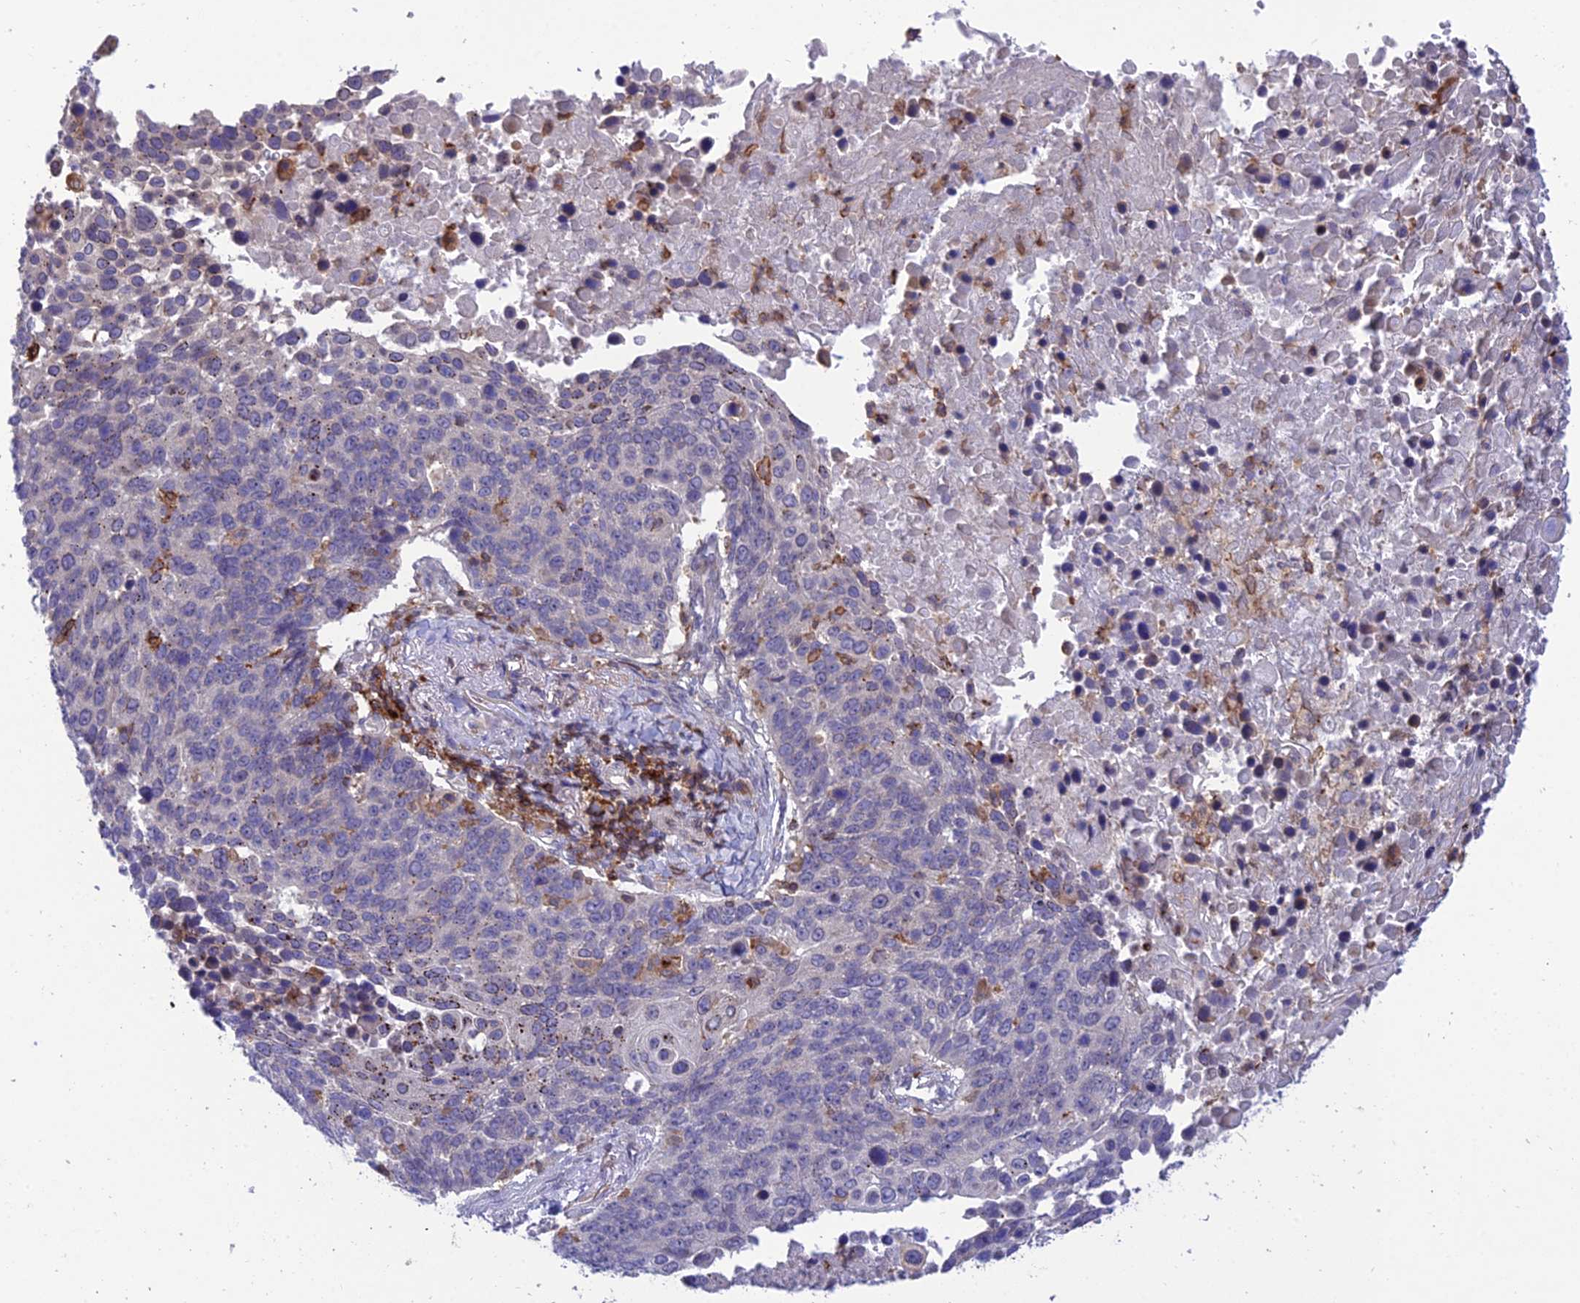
{"staining": {"intensity": "negative", "quantity": "none", "location": "none"}, "tissue": "lung cancer", "cell_type": "Tumor cells", "image_type": "cancer", "snomed": [{"axis": "morphology", "description": "Normal tissue, NOS"}, {"axis": "morphology", "description": "Squamous cell carcinoma, NOS"}, {"axis": "topography", "description": "Lymph node"}, {"axis": "topography", "description": "Lung"}], "caption": "Immunohistochemical staining of human squamous cell carcinoma (lung) displays no significant staining in tumor cells.", "gene": "FAM76A", "patient": {"sex": "male", "age": 66}}